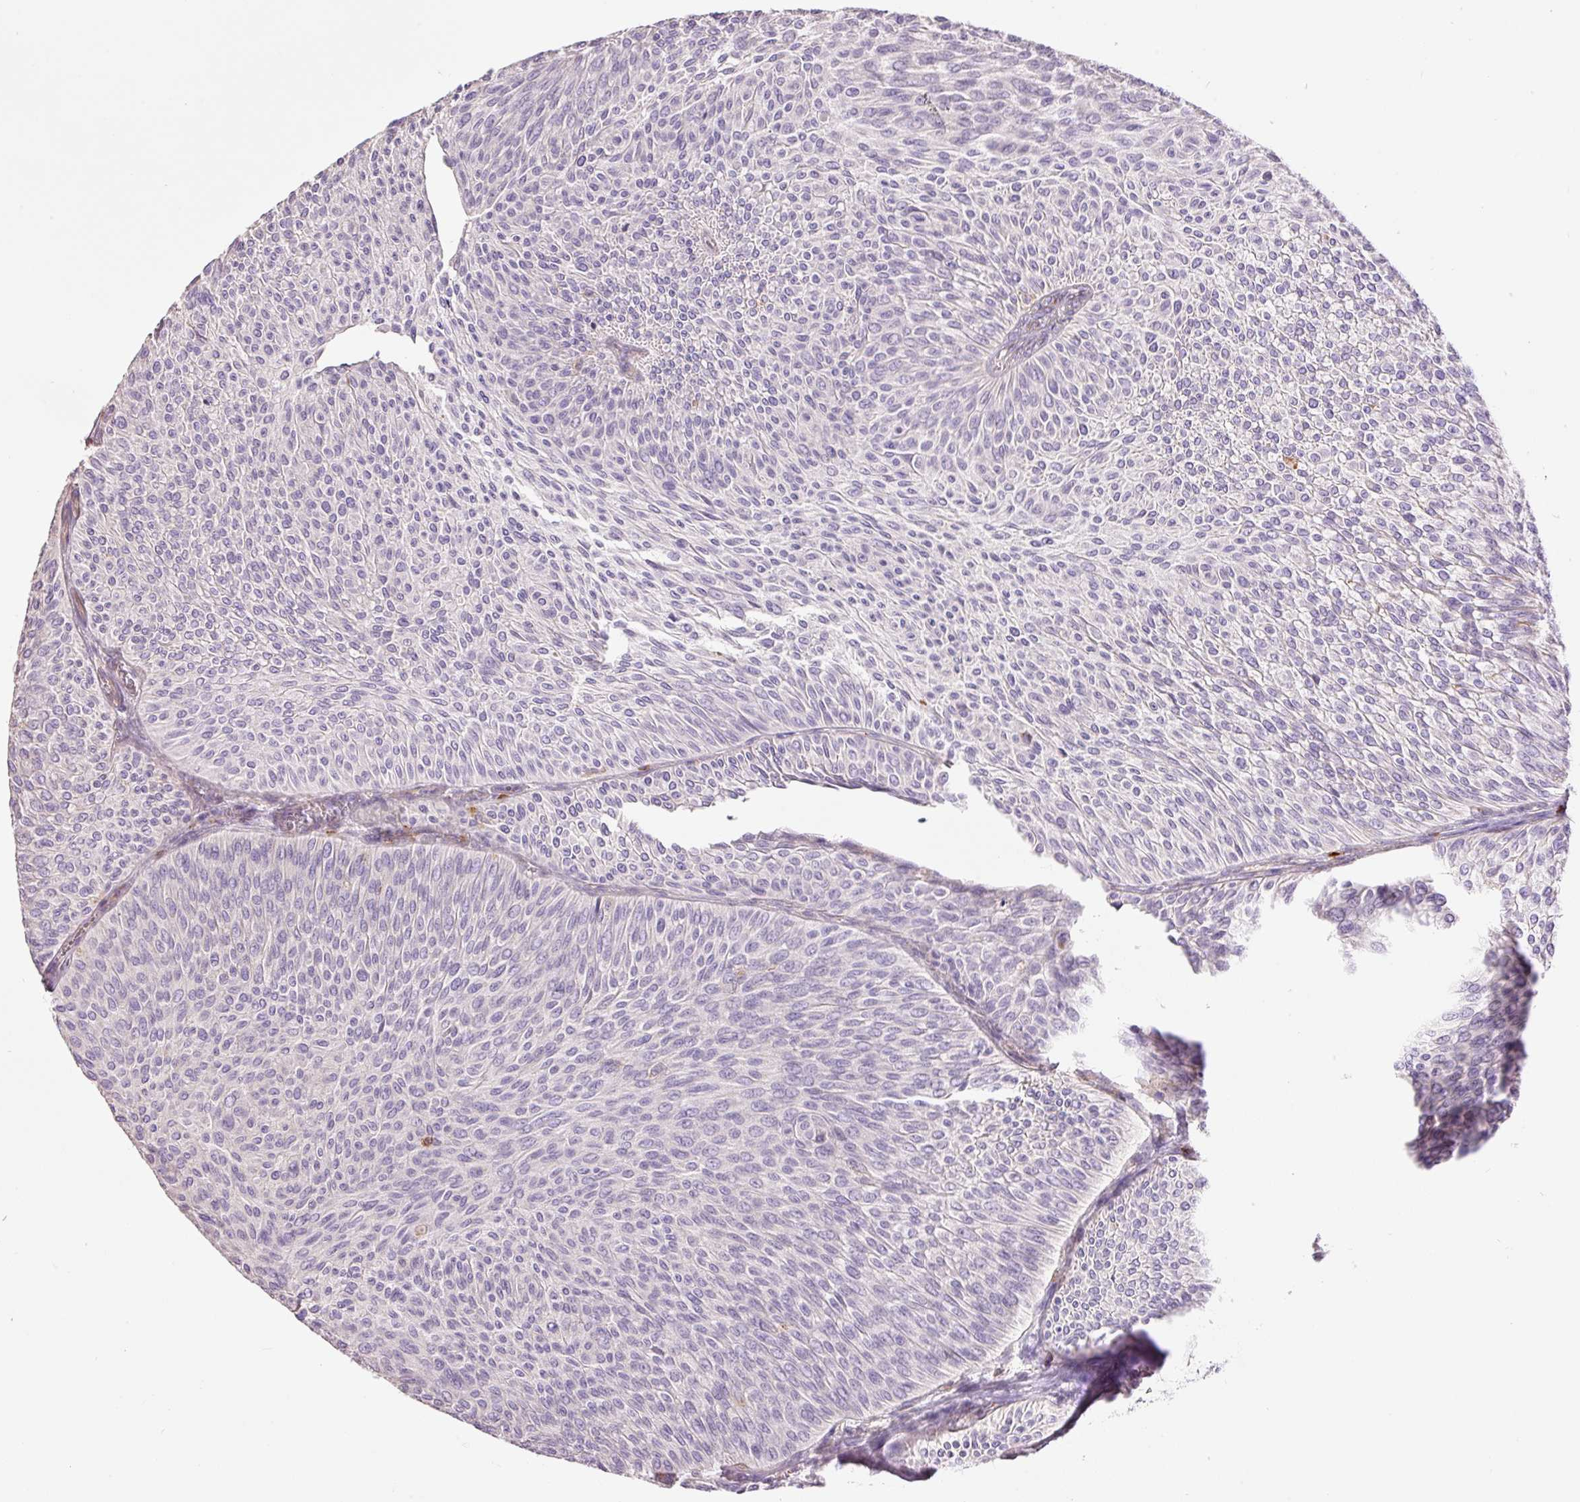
{"staining": {"intensity": "negative", "quantity": "none", "location": "none"}, "tissue": "urothelial cancer", "cell_type": "Tumor cells", "image_type": "cancer", "snomed": [{"axis": "morphology", "description": "Urothelial carcinoma, Low grade"}, {"axis": "topography", "description": "Urinary bladder"}], "caption": "The IHC histopathology image has no significant expression in tumor cells of urothelial carcinoma (low-grade) tissue.", "gene": "DOK6", "patient": {"sex": "male", "age": 91}}